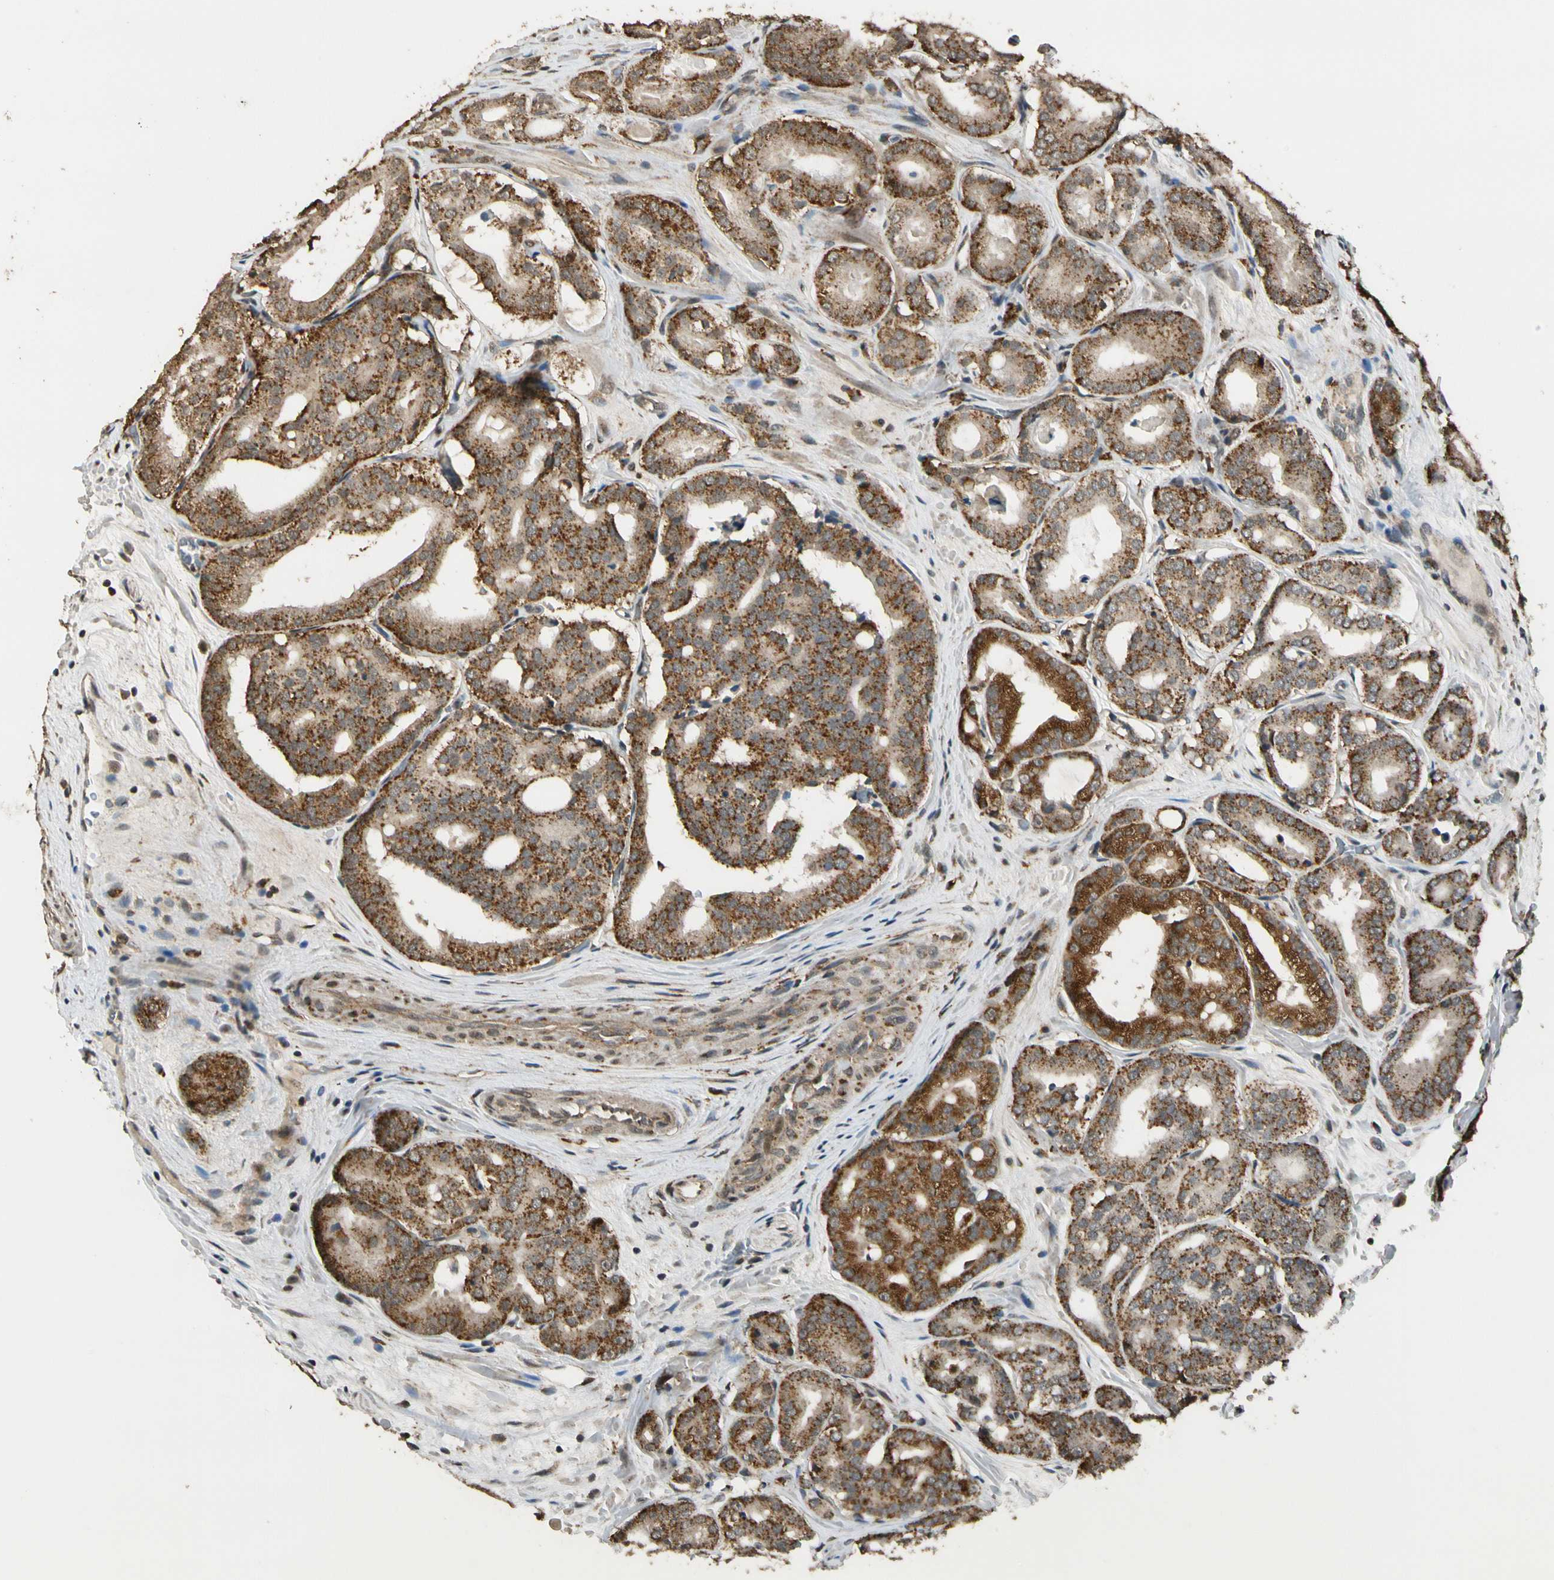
{"staining": {"intensity": "moderate", "quantity": ">75%", "location": "cytoplasmic/membranous"}, "tissue": "prostate cancer", "cell_type": "Tumor cells", "image_type": "cancer", "snomed": [{"axis": "morphology", "description": "Adenocarcinoma, High grade"}, {"axis": "topography", "description": "Prostate"}], "caption": "Human prostate cancer (adenocarcinoma (high-grade)) stained with a brown dye reveals moderate cytoplasmic/membranous positive staining in approximately >75% of tumor cells.", "gene": "LAMTOR1", "patient": {"sex": "male", "age": 64}}